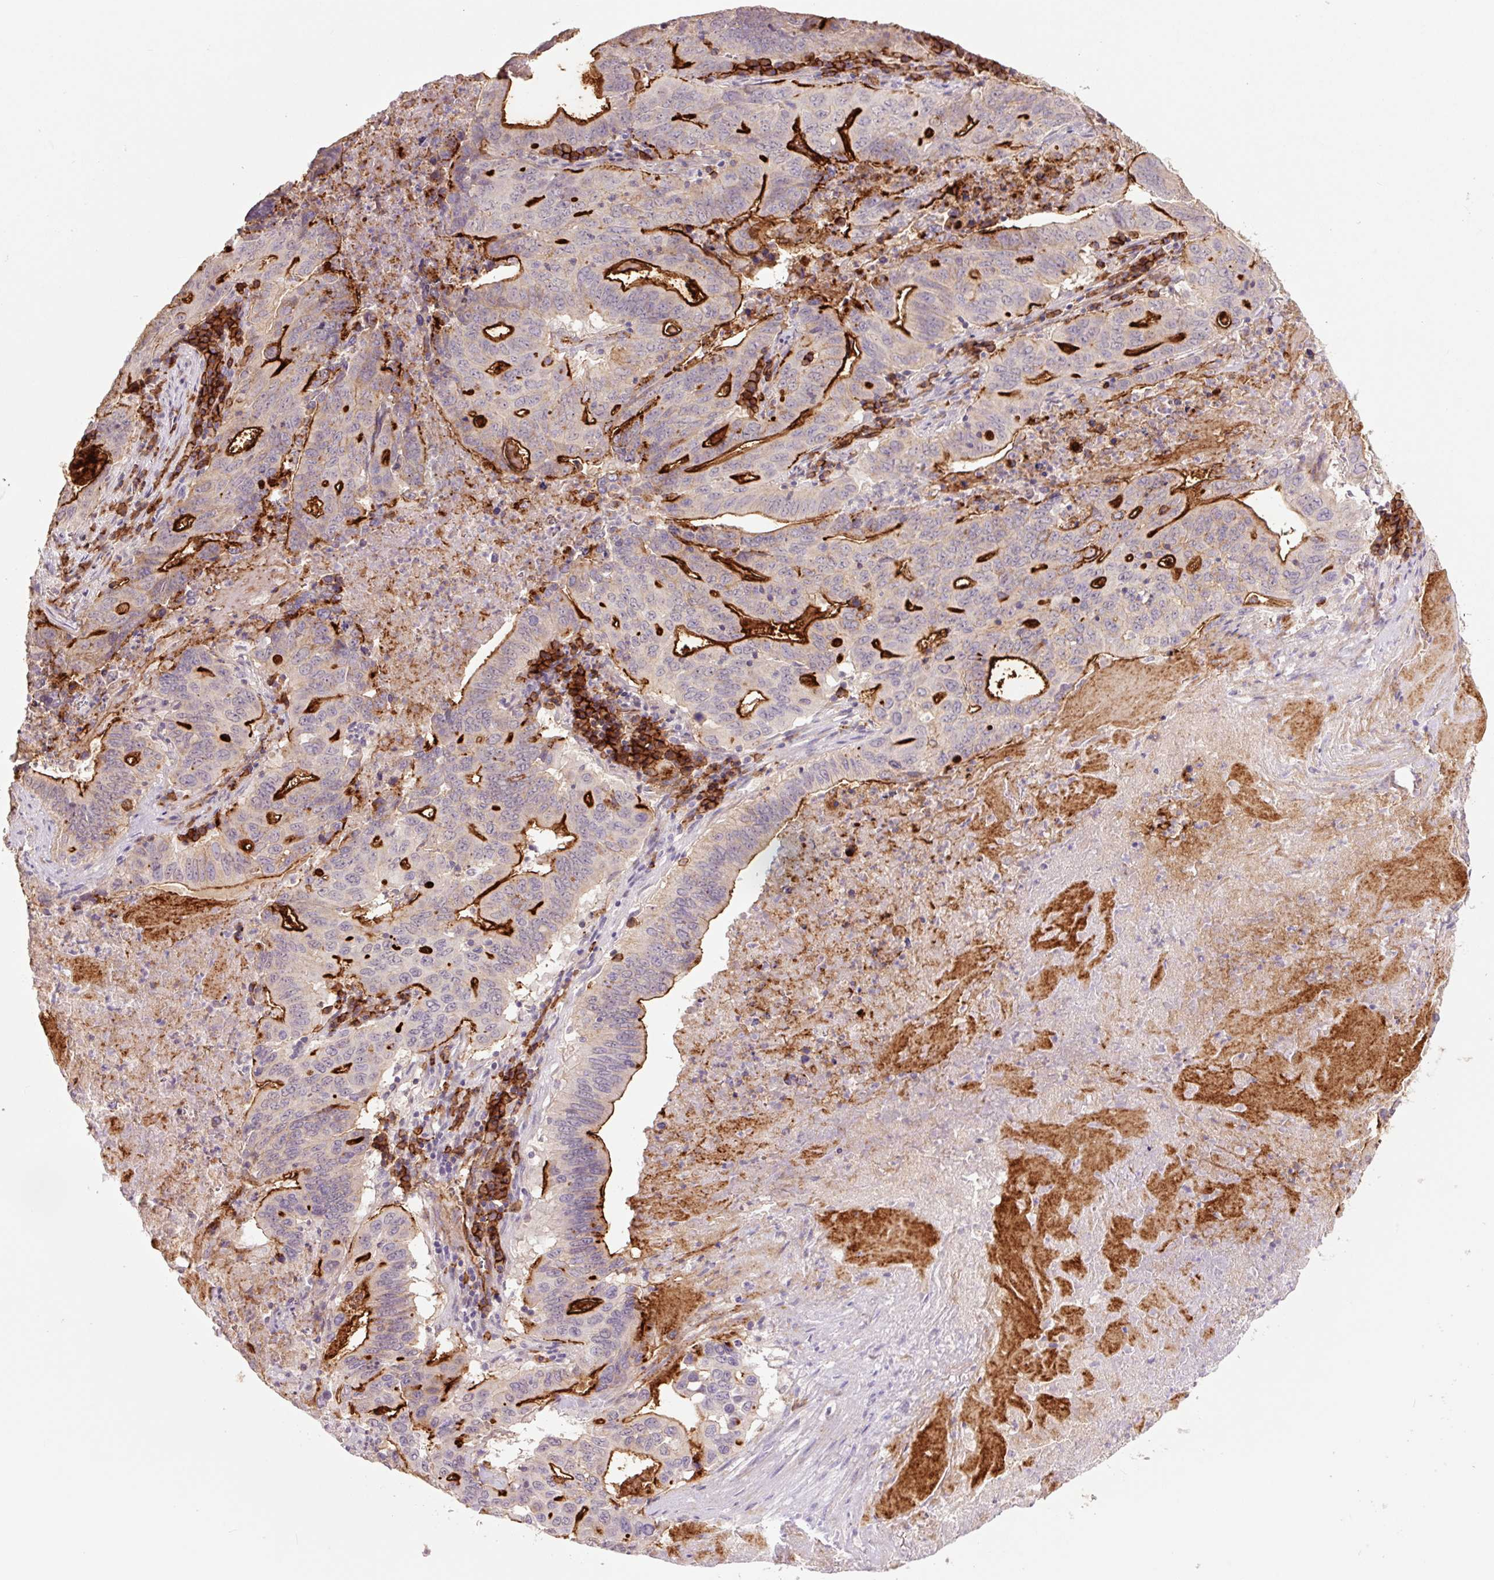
{"staining": {"intensity": "strong", "quantity": "25%-75%", "location": "cytoplasmic/membranous"}, "tissue": "lung cancer", "cell_type": "Tumor cells", "image_type": "cancer", "snomed": [{"axis": "morphology", "description": "Adenocarcinoma, NOS"}, {"axis": "topography", "description": "Lung"}], "caption": "A brown stain highlights strong cytoplasmic/membranous expression of a protein in human lung cancer (adenocarcinoma) tumor cells.", "gene": "SLC1A4", "patient": {"sex": "female", "age": 60}}